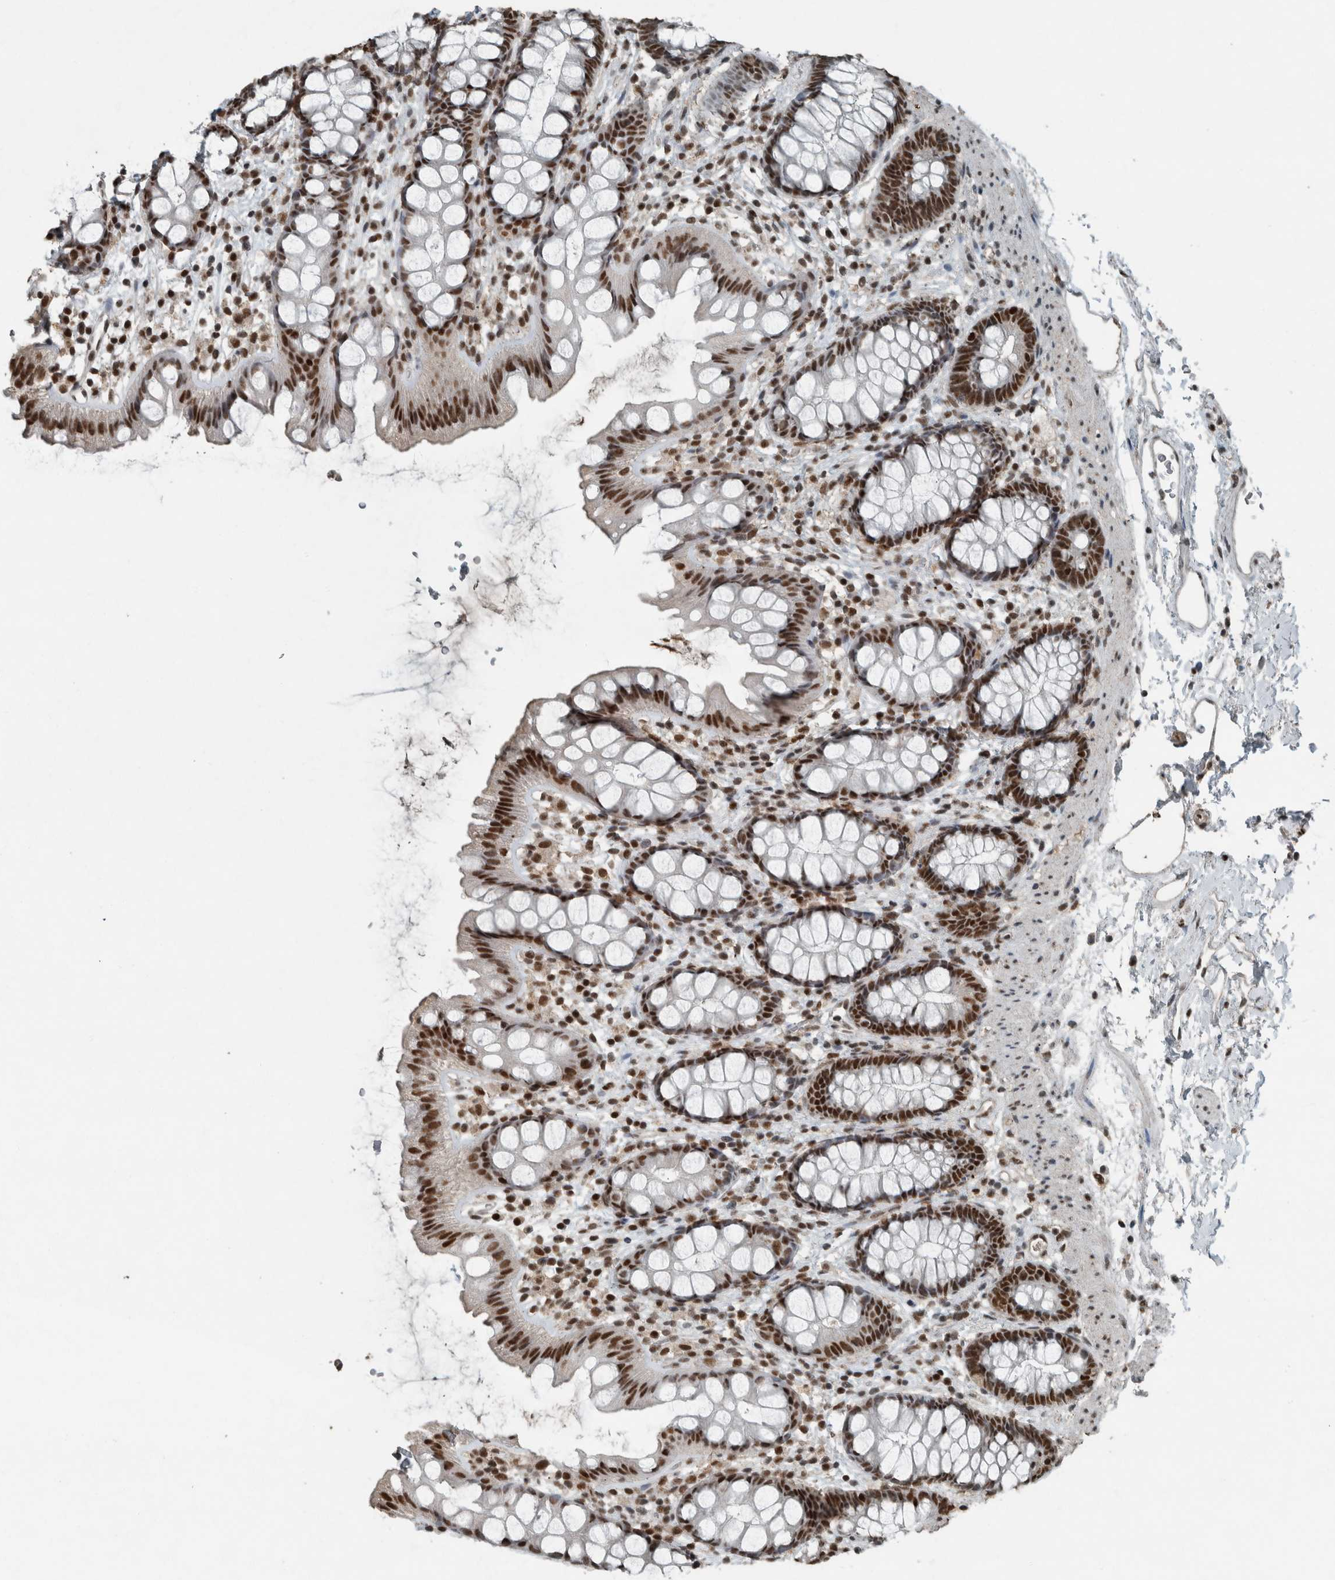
{"staining": {"intensity": "strong", "quantity": ">75%", "location": "nuclear"}, "tissue": "rectum", "cell_type": "Glandular cells", "image_type": "normal", "snomed": [{"axis": "morphology", "description": "Normal tissue, NOS"}, {"axis": "topography", "description": "Rectum"}], "caption": "Glandular cells reveal strong nuclear positivity in approximately >75% of cells in normal rectum. (DAB IHC, brown staining for protein, blue staining for nuclei).", "gene": "ZNF24", "patient": {"sex": "female", "age": 65}}